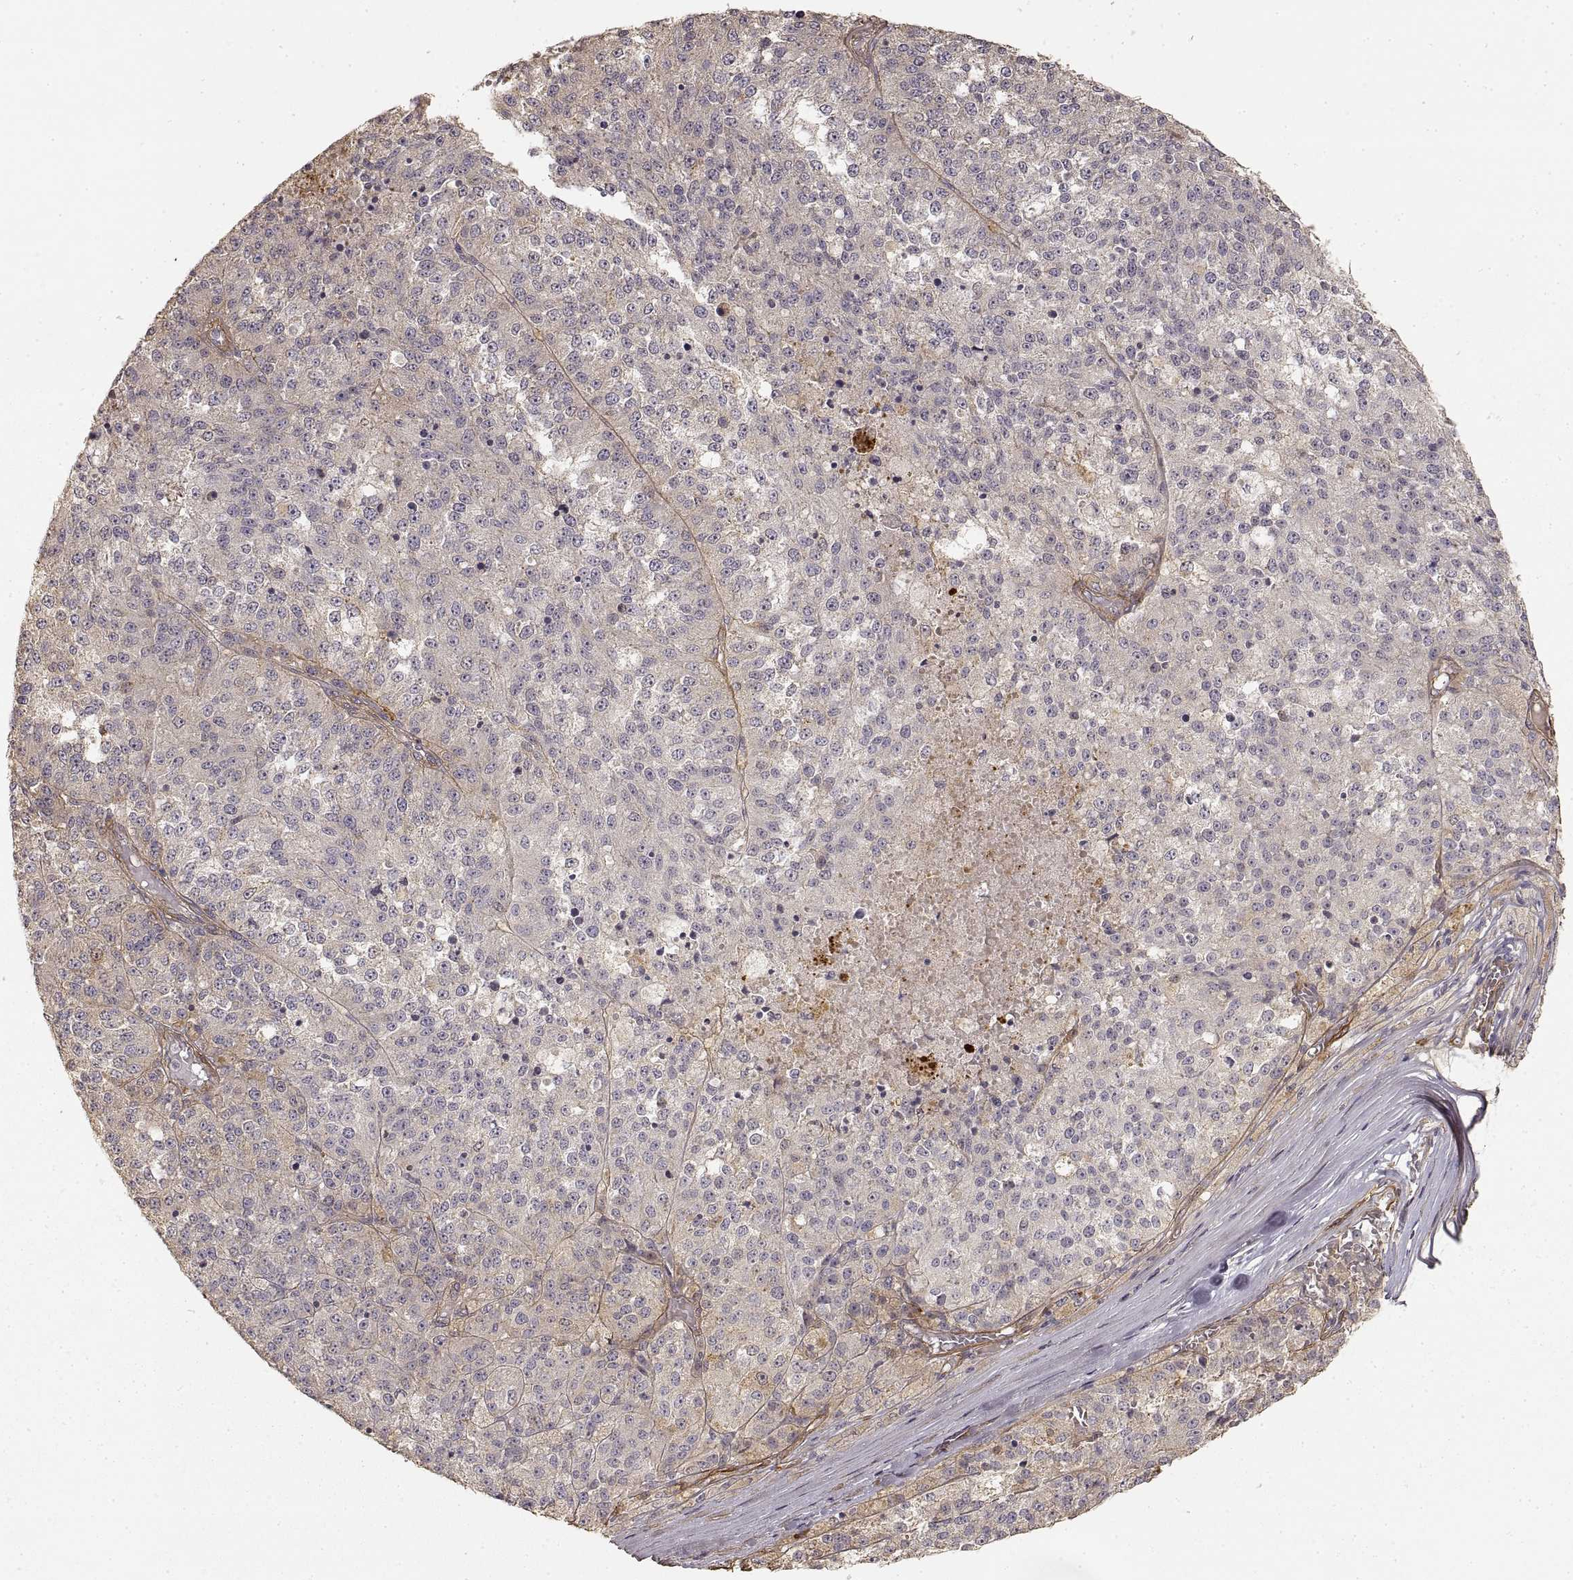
{"staining": {"intensity": "negative", "quantity": "none", "location": "none"}, "tissue": "melanoma", "cell_type": "Tumor cells", "image_type": "cancer", "snomed": [{"axis": "morphology", "description": "Malignant melanoma, Metastatic site"}, {"axis": "topography", "description": "Lymph node"}], "caption": "Tumor cells show no significant protein expression in malignant melanoma (metastatic site).", "gene": "LAMA4", "patient": {"sex": "female", "age": 64}}